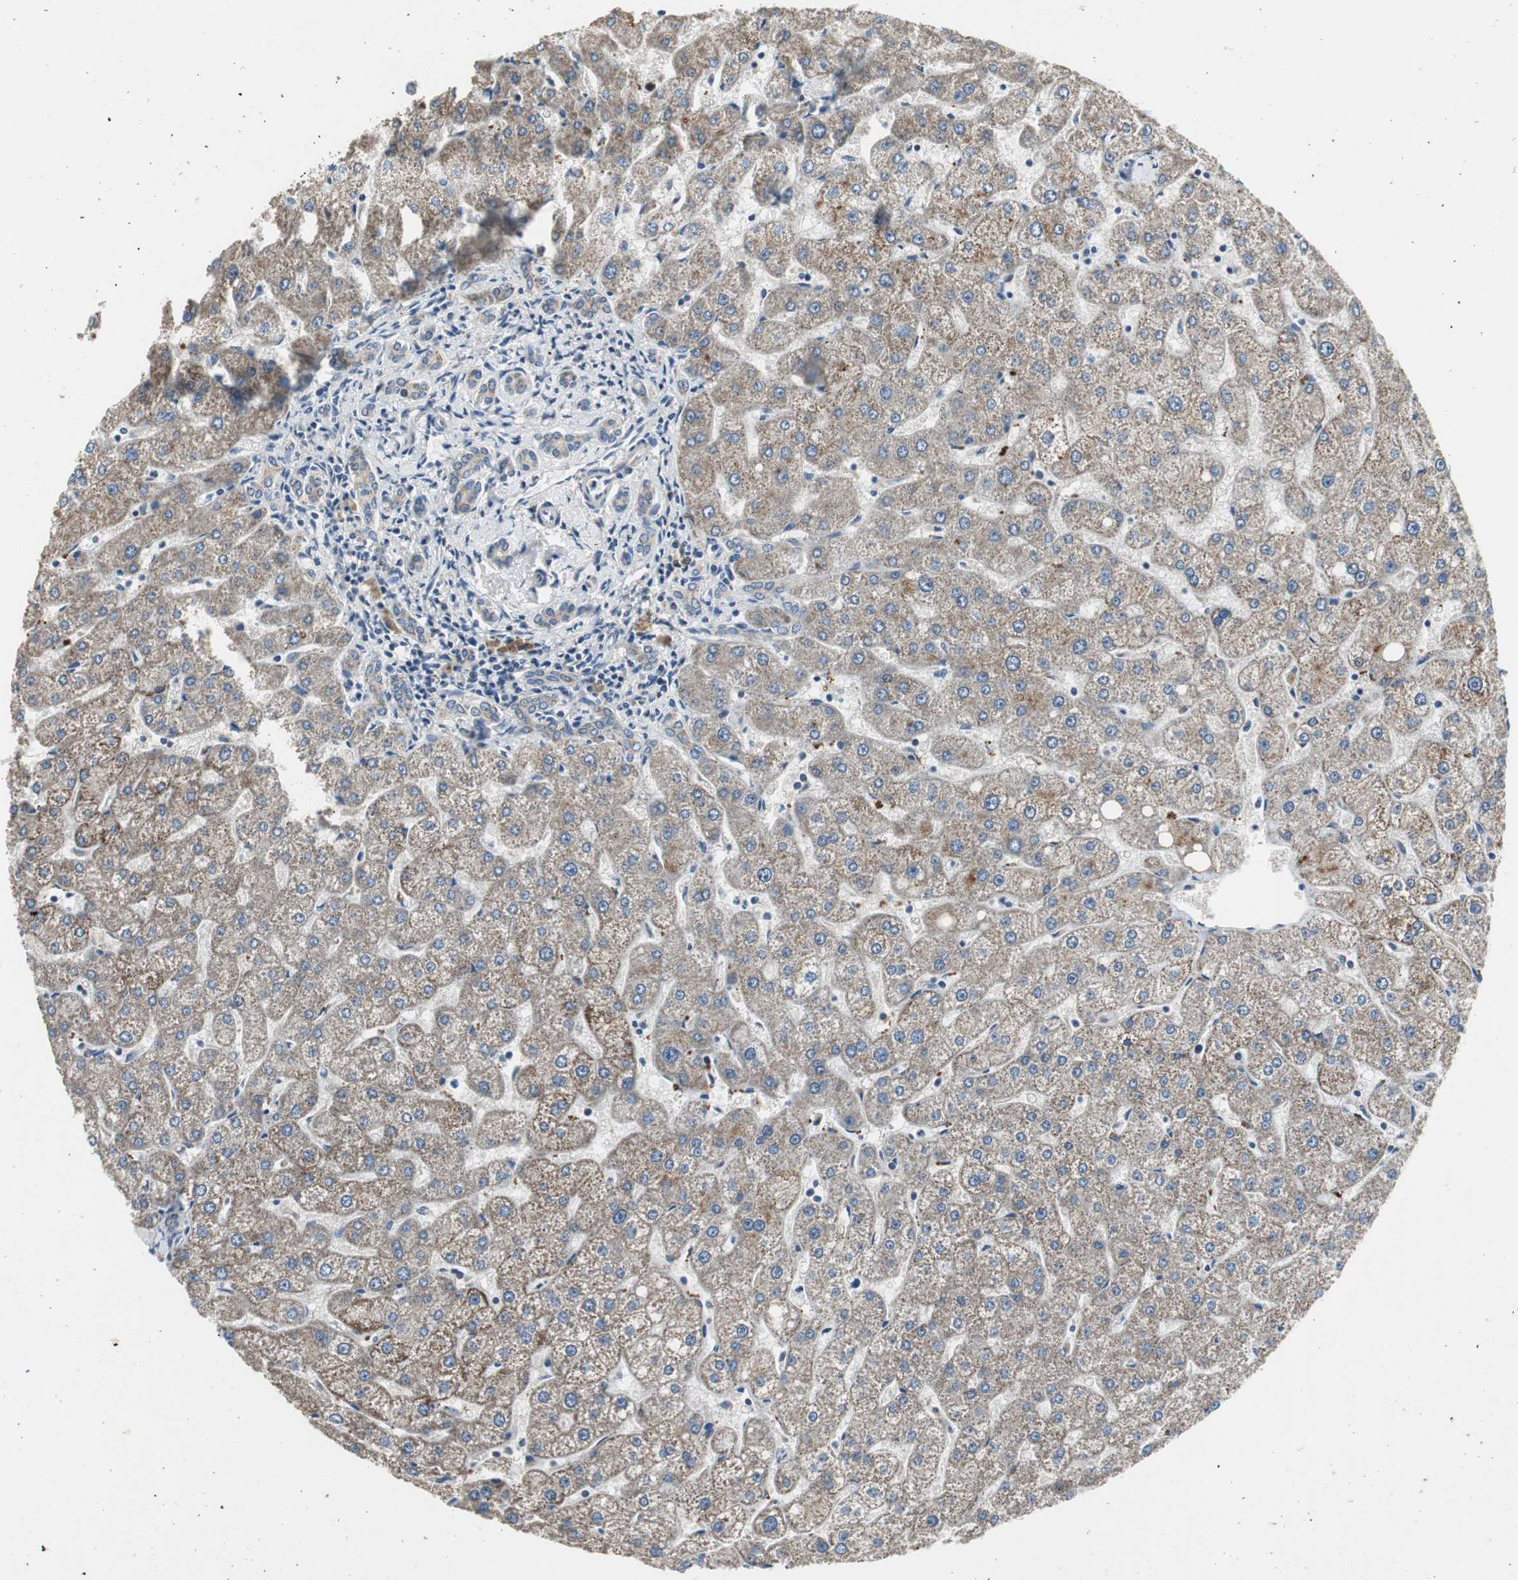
{"staining": {"intensity": "weak", "quantity": ">75%", "location": "cytoplasmic/membranous"}, "tissue": "liver", "cell_type": "Cholangiocytes", "image_type": "normal", "snomed": [{"axis": "morphology", "description": "Normal tissue, NOS"}, {"axis": "topography", "description": "Liver"}], "caption": "Immunohistochemistry (IHC) histopathology image of unremarkable liver: liver stained using immunohistochemistry shows low levels of weak protein expression localized specifically in the cytoplasmic/membranous of cholangiocytes, appearing as a cytoplasmic/membranous brown color.", "gene": "MYT1", "patient": {"sex": "male", "age": 67}}